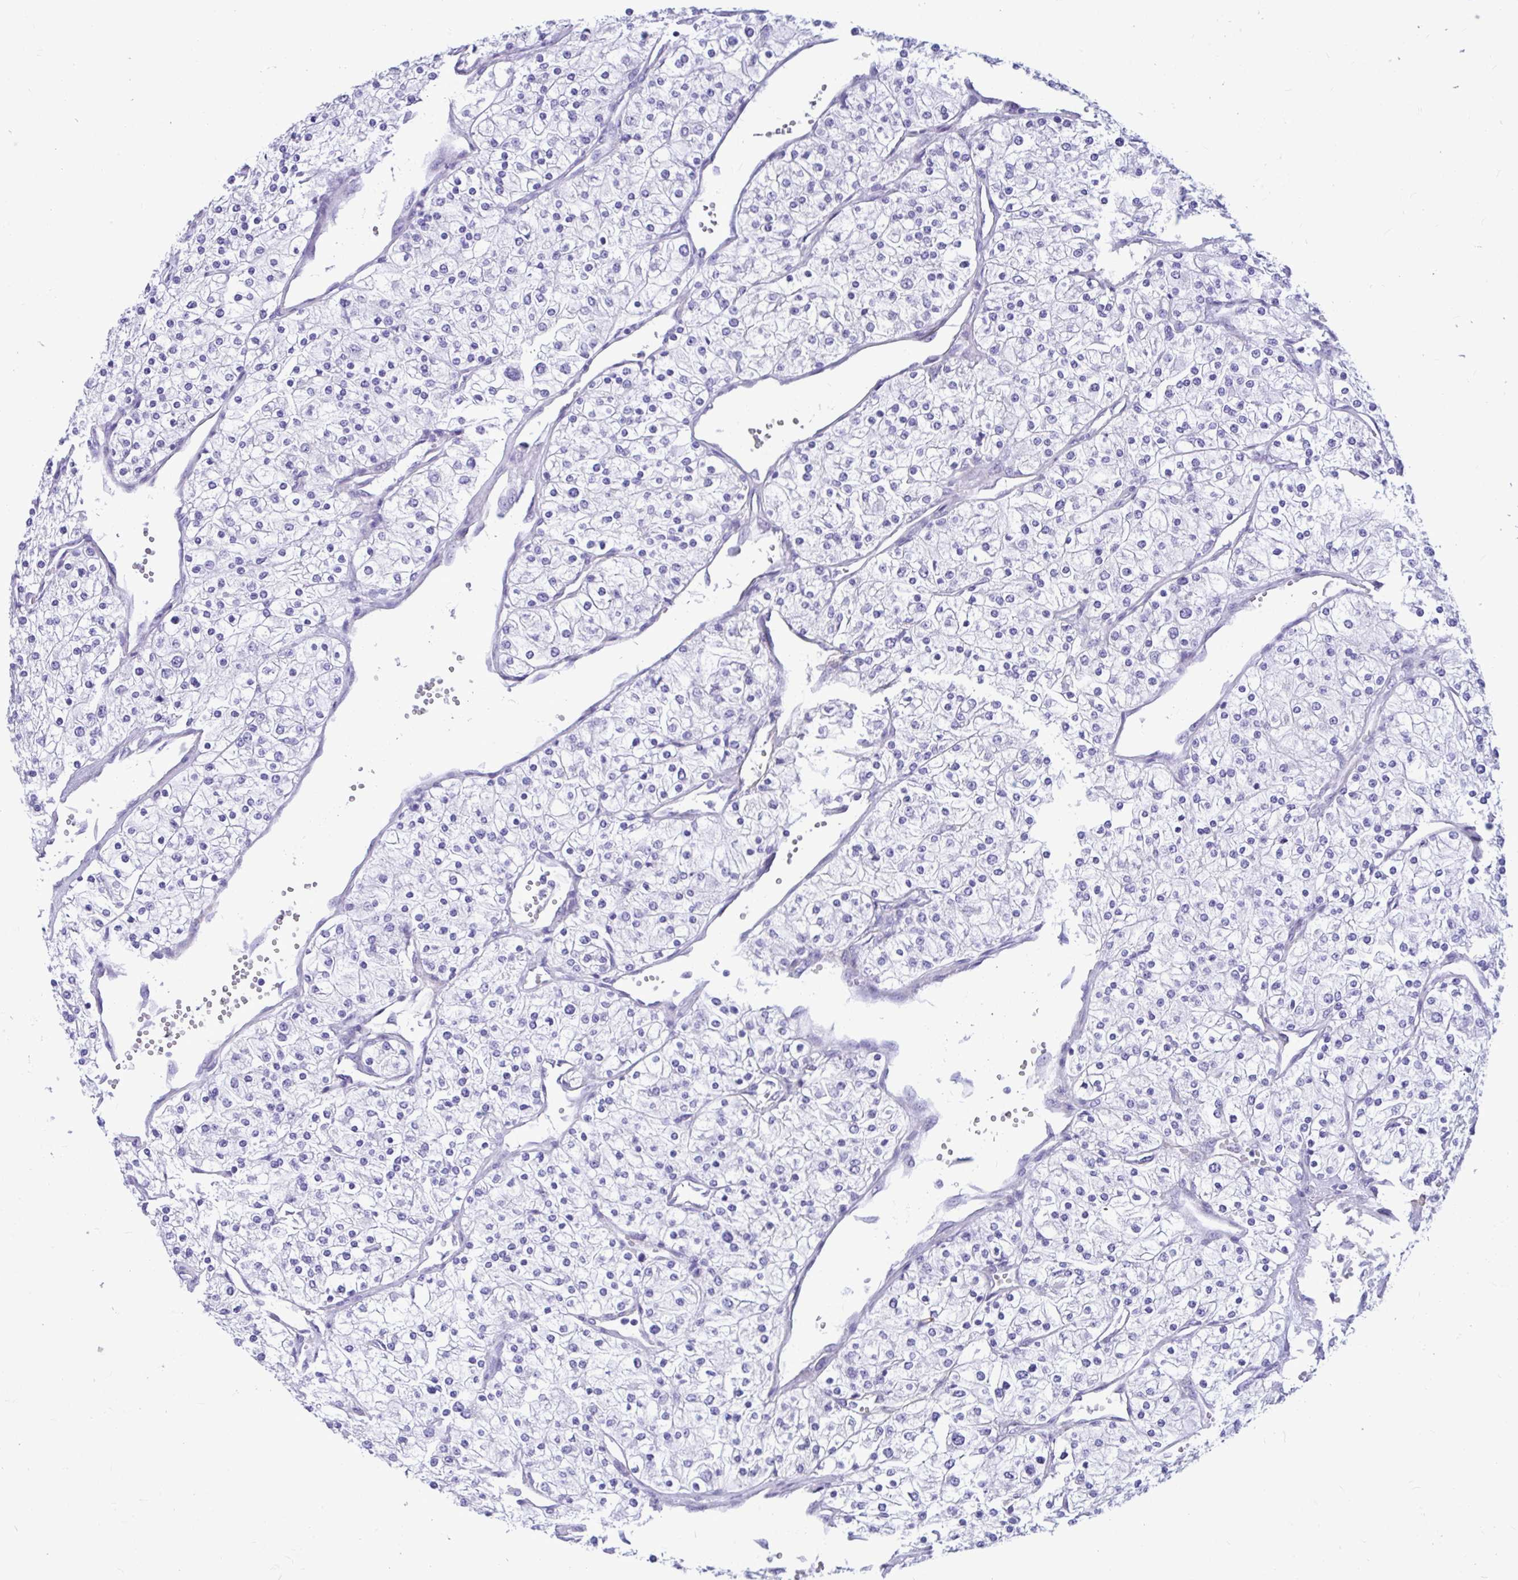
{"staining": {"intensity": "negative", "quantity": "none", "location": "none"}, "tissue": "renal cancer", "cell_type": "Tumor cells", "image_type": "cancer", "snomed": [{"axis": "morphology", "description": "Adenocarcinoma, NOS"}, {"axis": "topography", "description": "Kidney"}], "caption": "IHC of human renal cancer (adenocarcinoma) reveals no staining in tumor cells.", "gene": "ABCG2", "patient": {"sex": "male", "age": 80}}